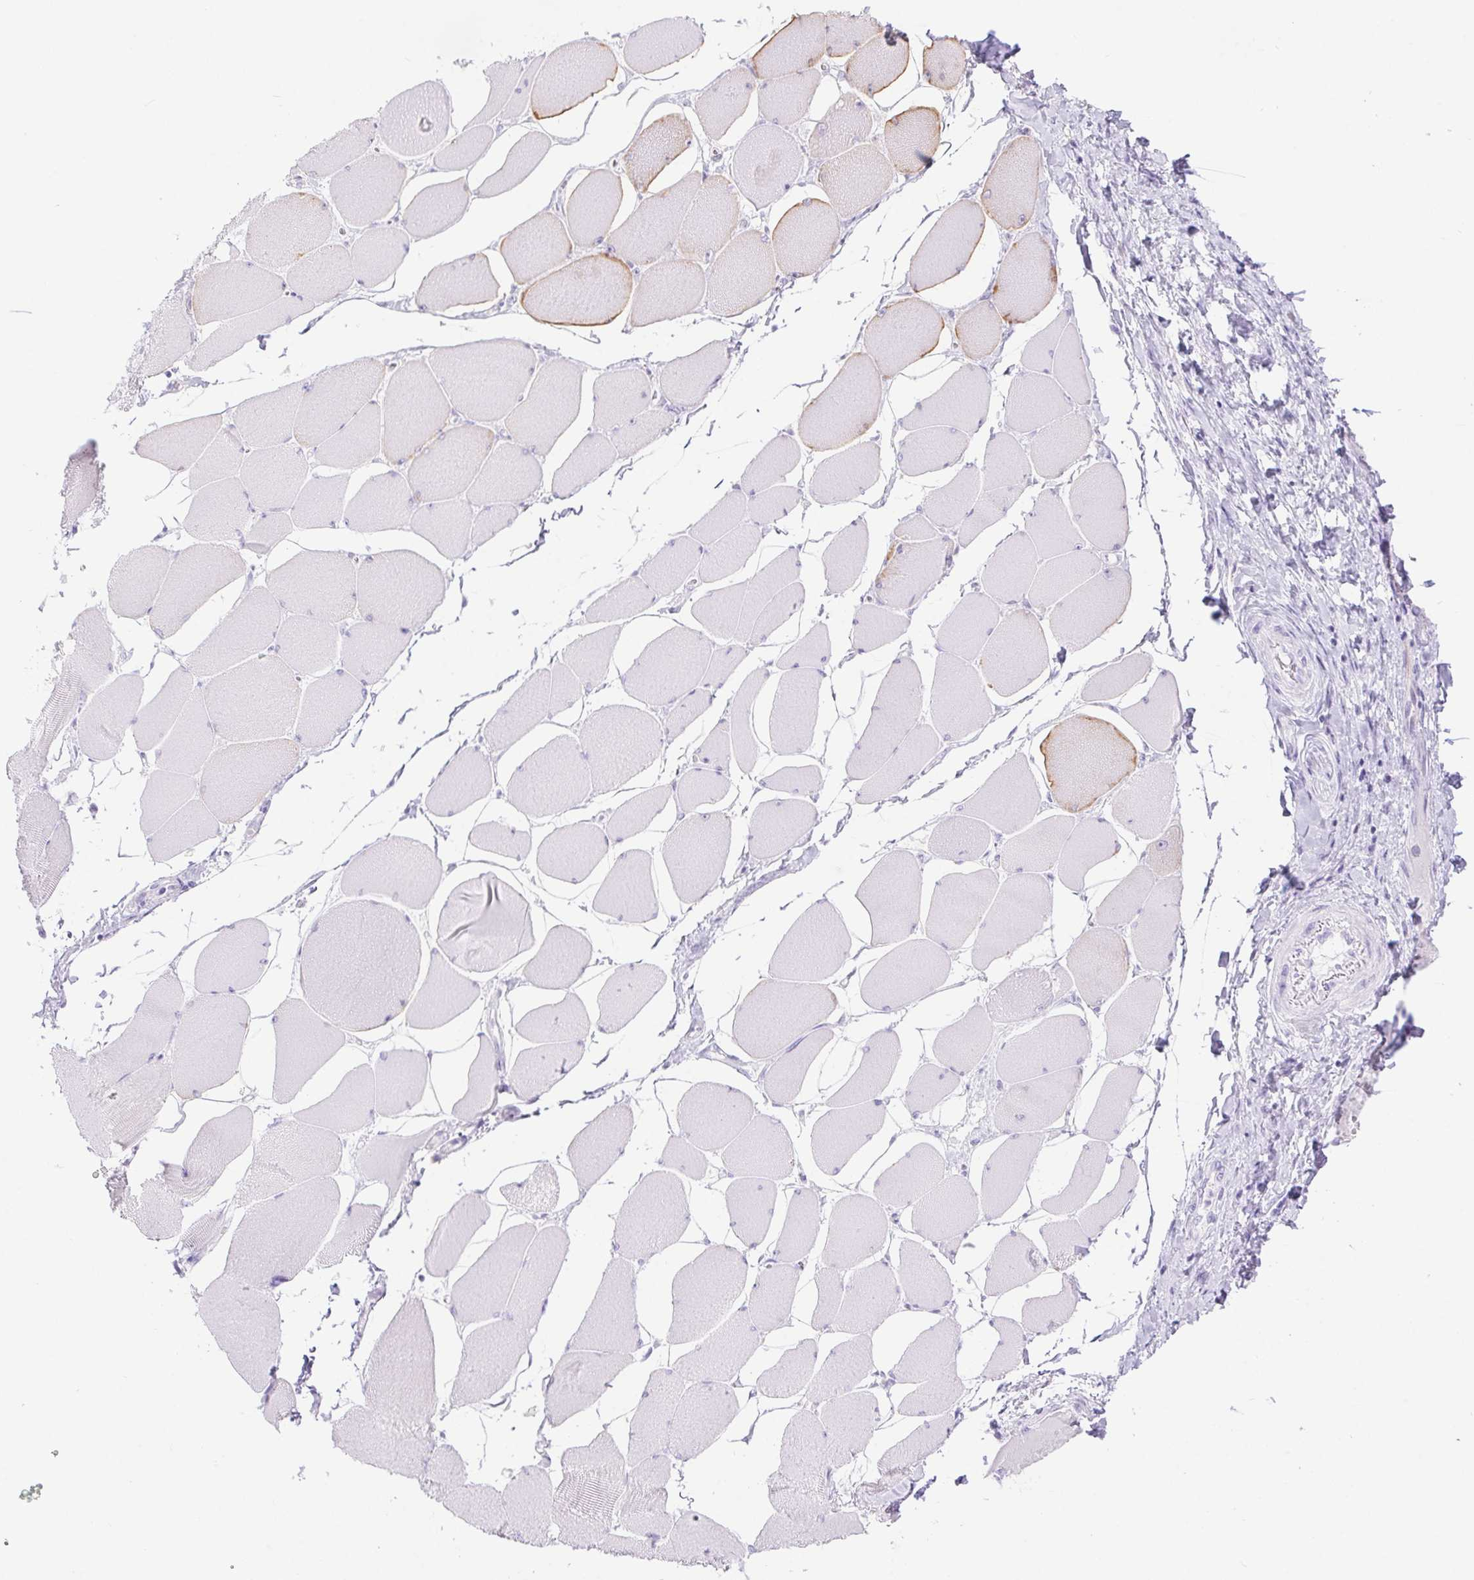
{"staining": {"intensity": "negative", "quantity": "none", "location": "none"}, "tissue": "skeletal muscle", "cell_type": "Myocytes", "image_type": "normal", "snomed": [{"axis": "morphology", "description": "Normal tissue, NOS"}, {"axis": "topography", "description": "Skeletal muscle"}], "caption": "High magnification brightfield microscopy of benign skeletal muscle stained with DAB (3,3'-diaminobenzidine) (brown) and counterstained with hematoxylin (blue): myocytes show no significant expression. (DAB immunohistochemistry (IHC) with hematoxylin counter stain).", "gene": "ERP27", "patient": {"sex": "female", "age": 75}}